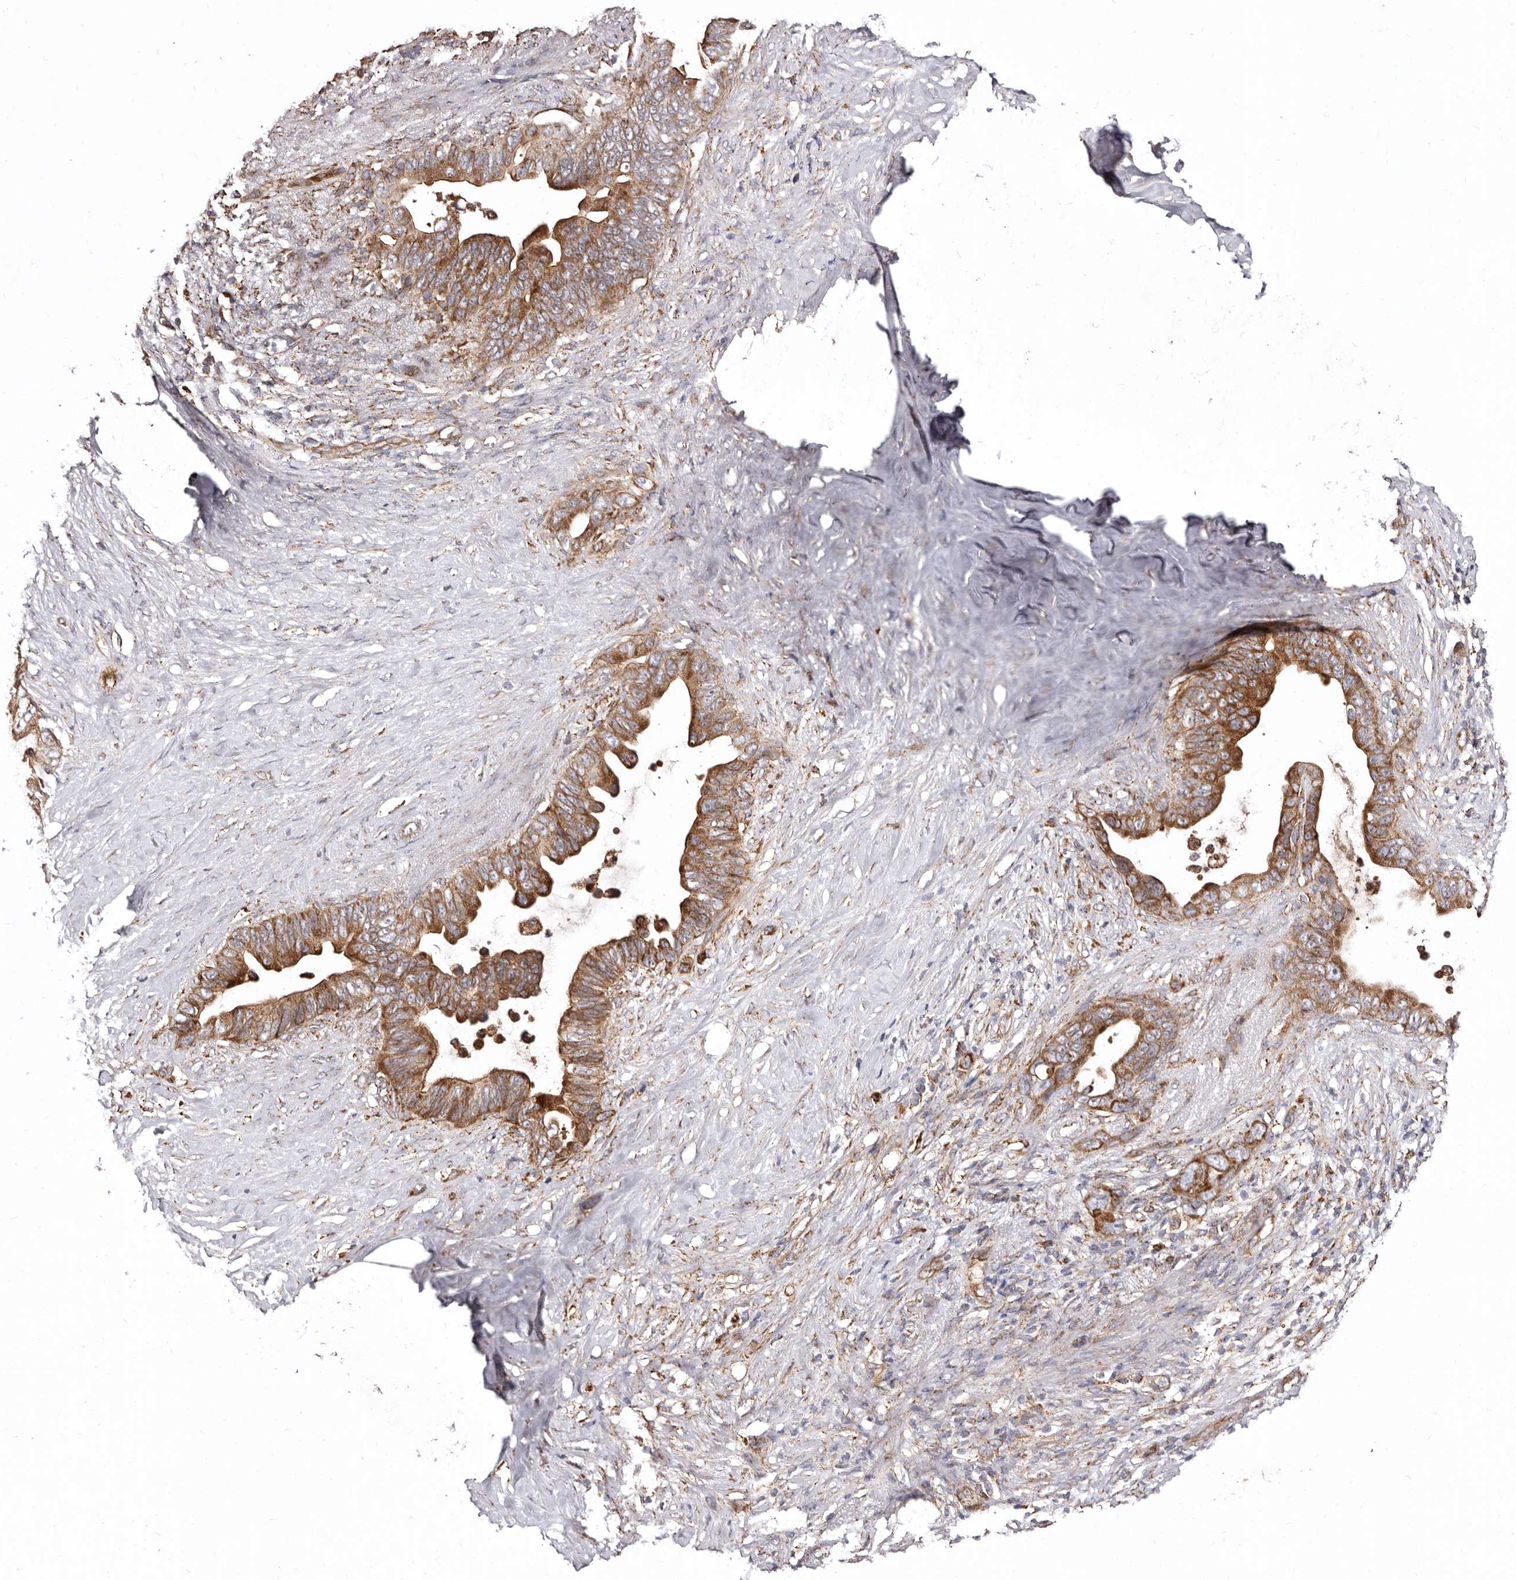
{"staining": {"intensity": "moderate", "quantity": ">75%", "location": "cytoplasmic/membranous"}, "tissue": "pancreatic cancer", "cell_type": "Tumor cells", "image_type": "cancer", "snomed": [{"axis": "morphology", "description": "Adenocarcinoma, NOS"}, {"axis": "topography", "description": "Pancreas"}], "caption": "Protein expression analysis of pancreatic cancer displays moderate cytoplasmic/membranous staining in approximately >75% of tumor cells.", "gene": "LUZP1", "patient": {"sex": "female", "age": 72}}